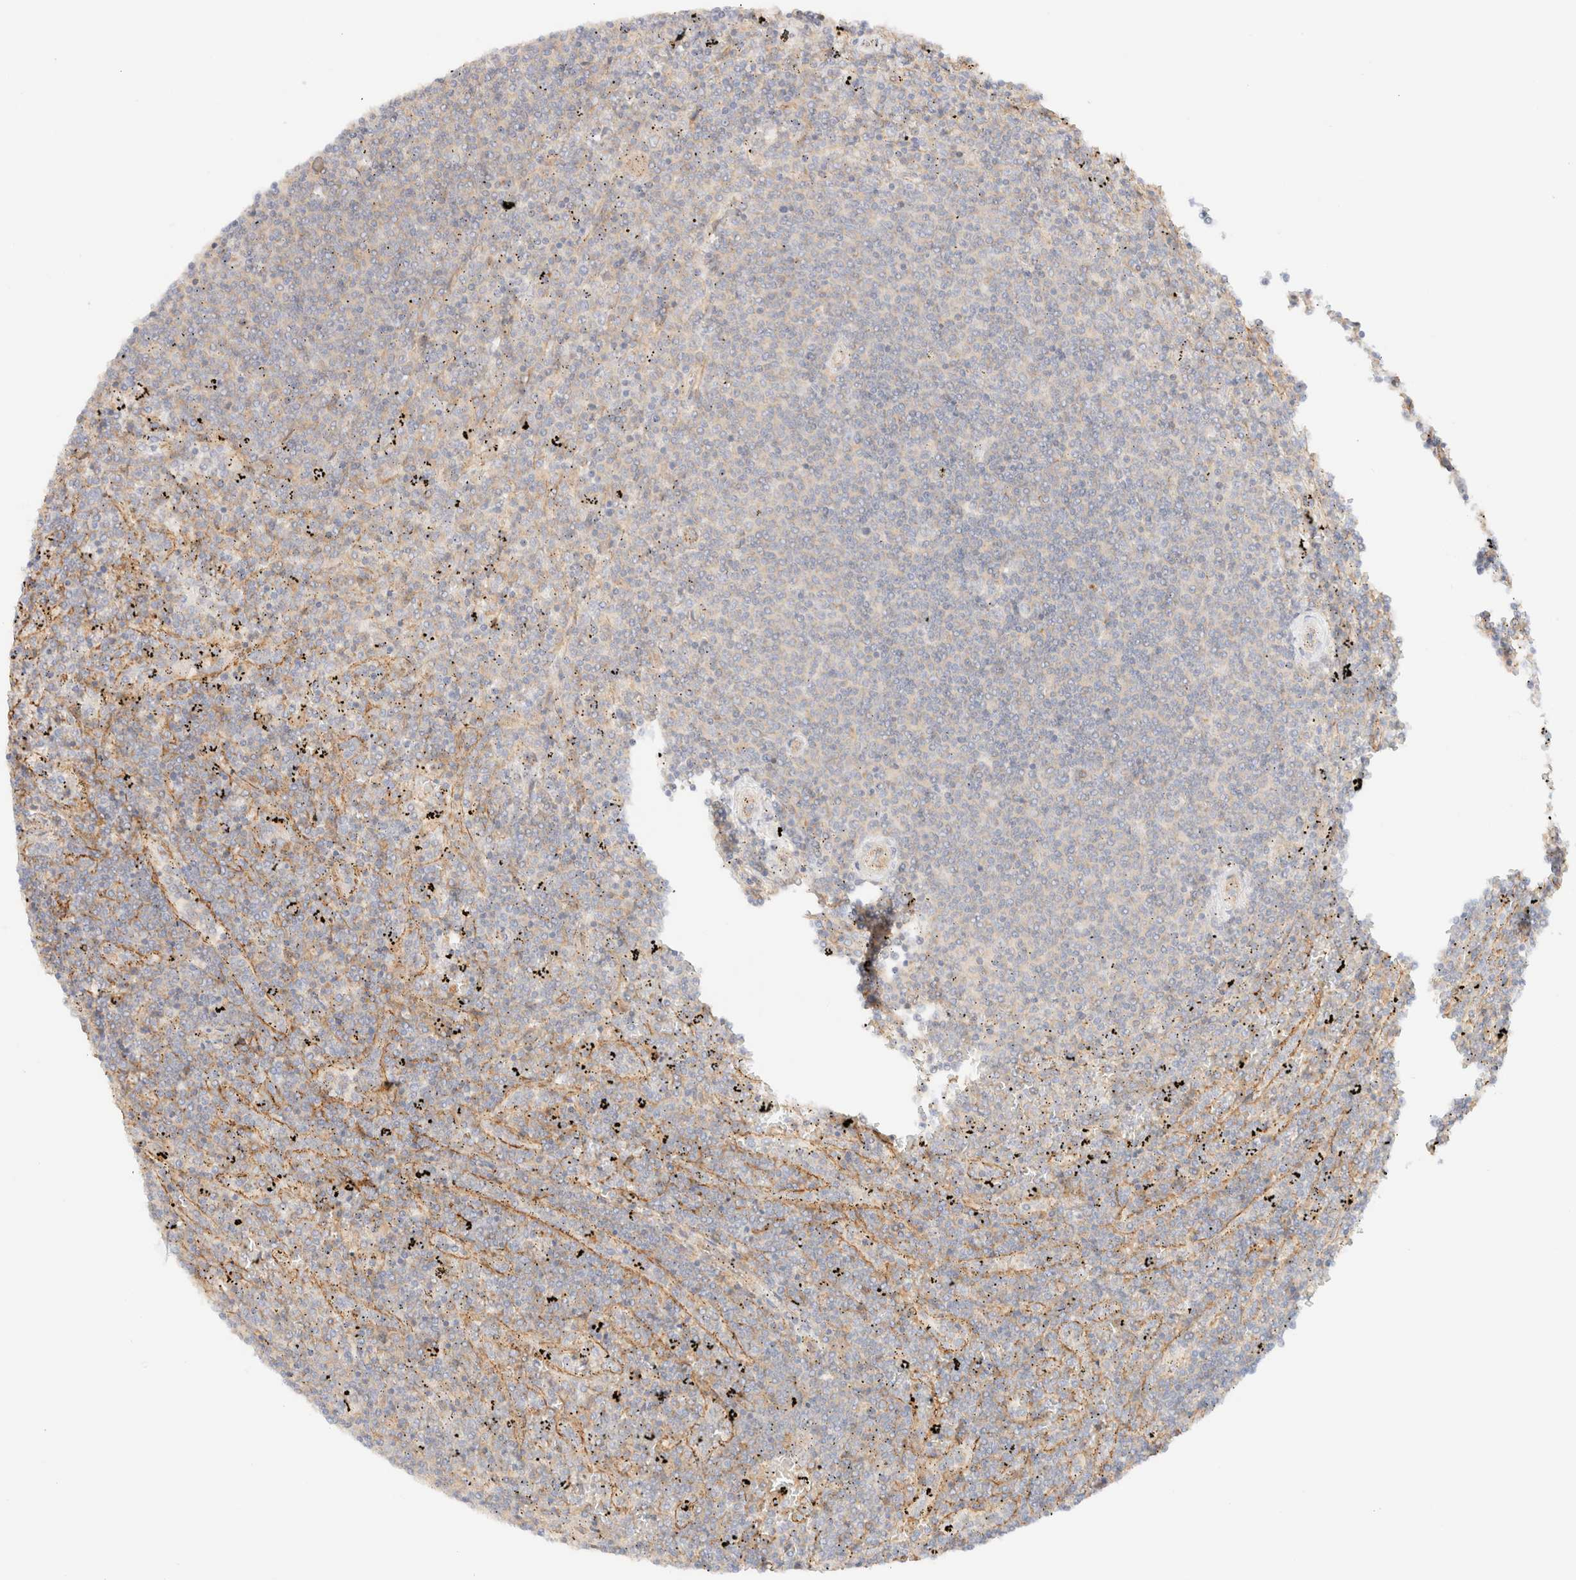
{"staining": {"intensity": "negative", "quantity": "none", "location": "none"}, "tissue": "lymphoma", "cell_type": "Tumor cells", "image_type": "cancer", "snomed": [{"axis": "morphology", "description": "Malignant lymphoma, non-Hodgkin's type, Low grade"}, {"axis": "topography", "description": "Spleen"}], "caption": "This is a micrograph of immunohistochemistry (IHC) staining of lymphoma, which shows no expression in tumor cells.", "gene": "MYO10", "patient": {"sex": "female", "age": 50}}